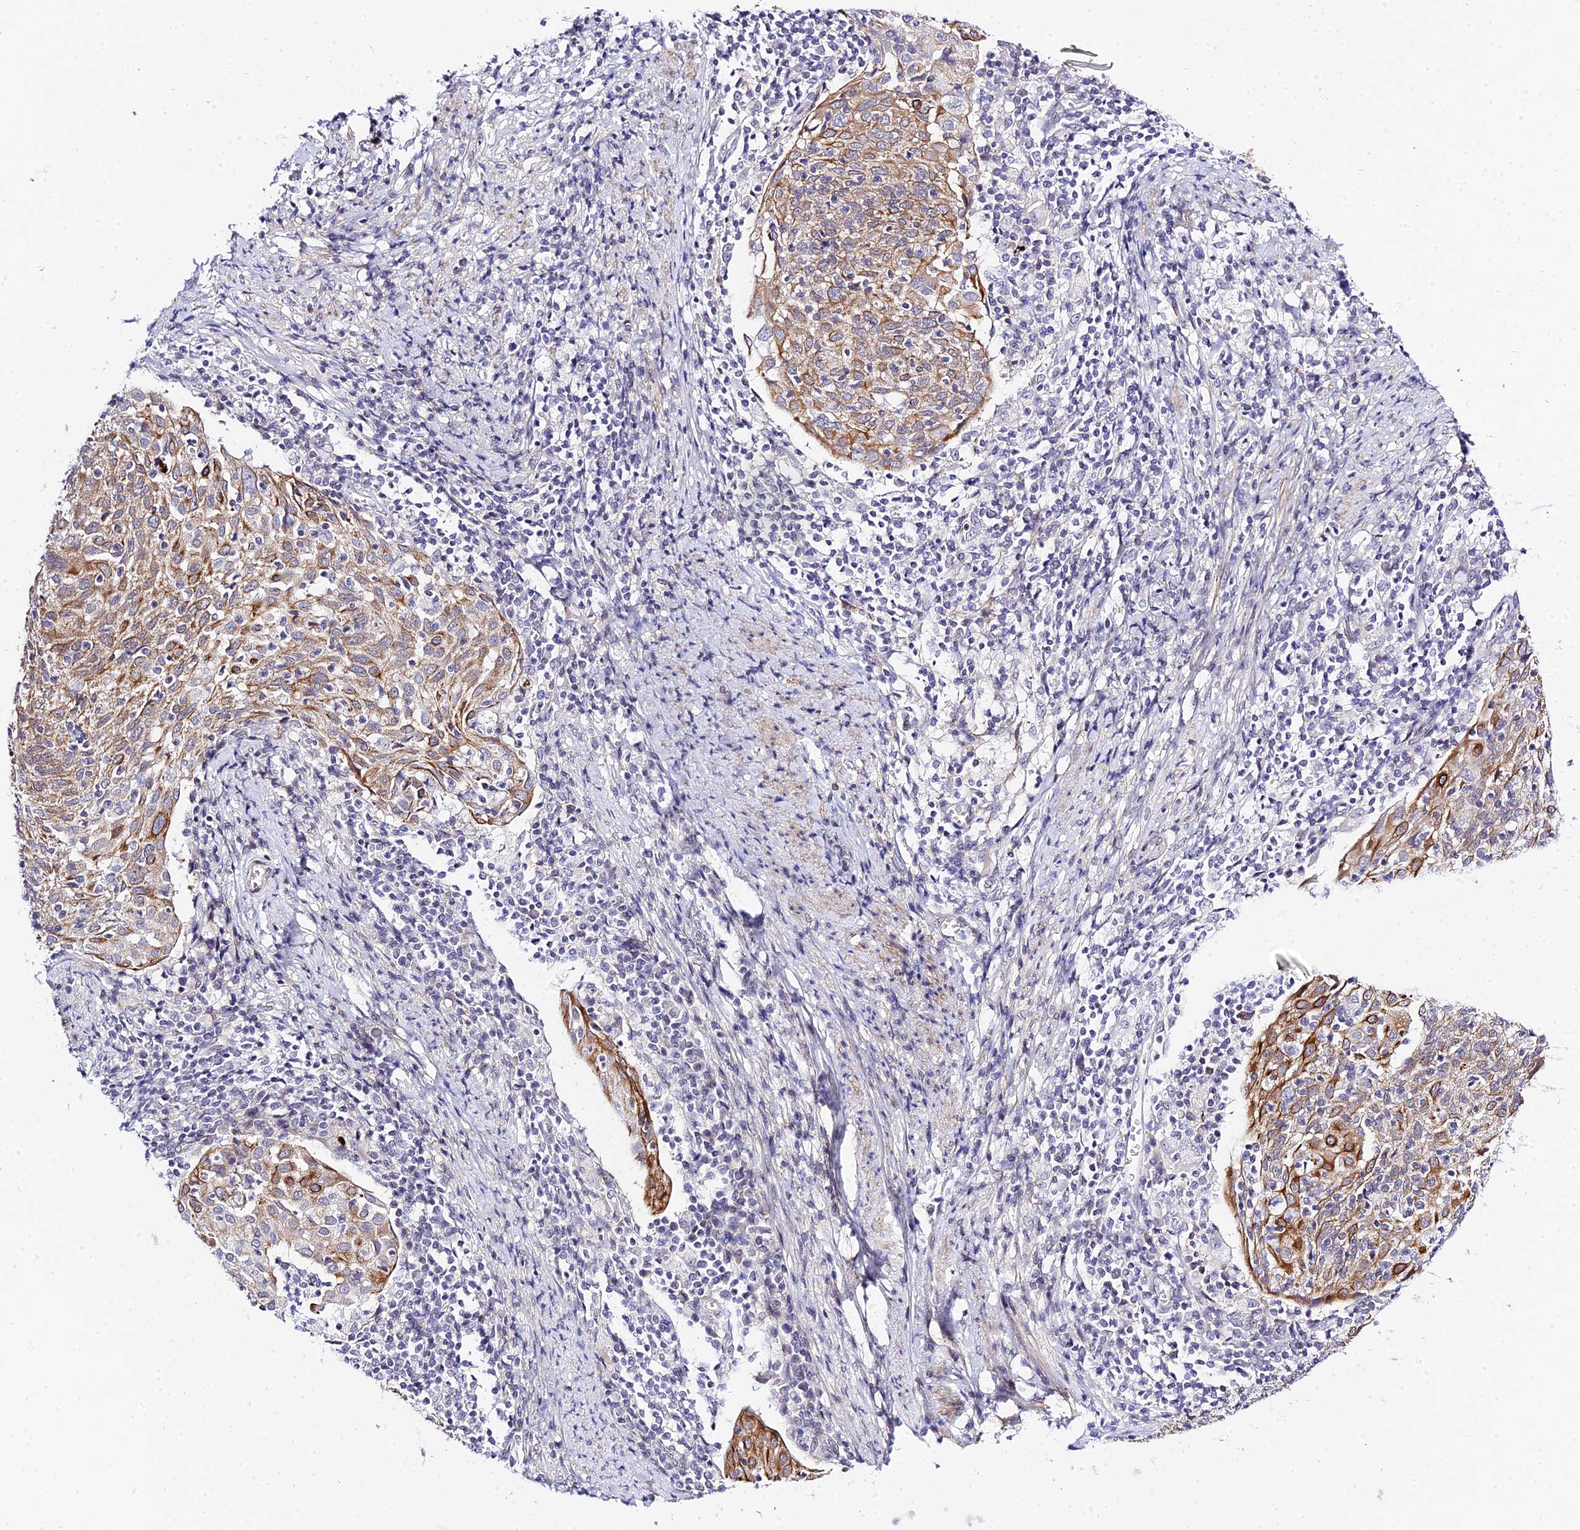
{"staining": {"intensity": "moderate", "quantity": "25%-75%", "location": "cytoplasmic/membranous"}, "tissue": "cervical cancer", "cell_type": "Tumor cells", "image_type": "cancer", "snomed": [{"axis": "morphology", "description": "Squamous cell carcinoma, NOS"}, {"axis": "topography", "description": "Cervix"}], "caption": "Protein staining of cervical squamous cell carcinoma tissue shows moderate cytoplasmic/membranous positivity in about 25%-75% of tumor cells.", "gene": "ZNF628", "patient": {"sex": "female", "age": 52}}